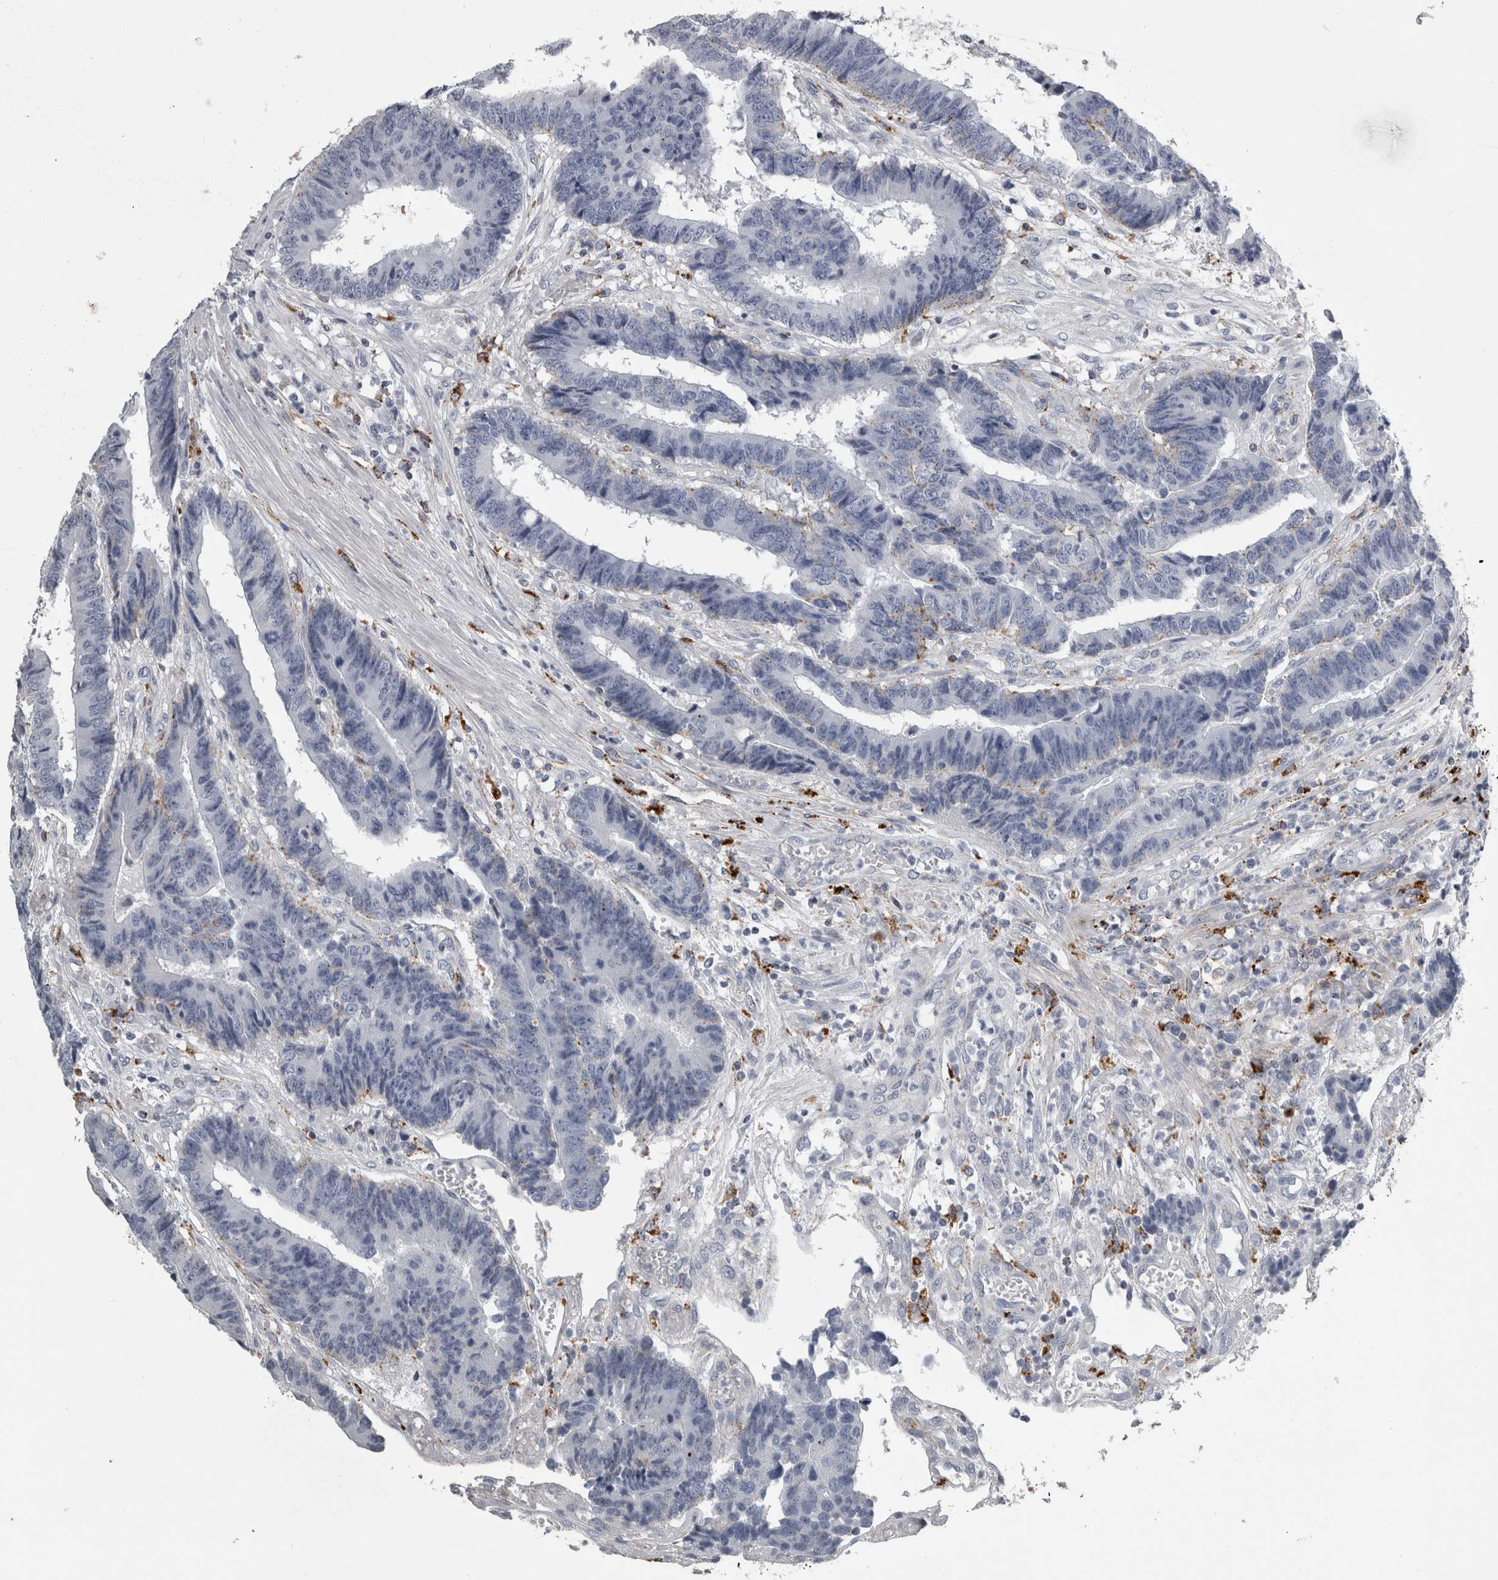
{"staining": {"intensity": "negative", "quantity": "none", "location": "none"}, "tissue": "colorectal cancer", "cell_type": "Tumor cells", "image_type": "cancer", "snomed": [{"axis": "morphology", "description": "Adenocarcinoma, NOS"}, {"axis": "topography", "description": "Rectum"}], "caption": "Tumor cells are negative for brown protein staining in colorectal adenocarcinoma.", "gene": "DPP7", "patient": {"sex": "male", "age": 84}}